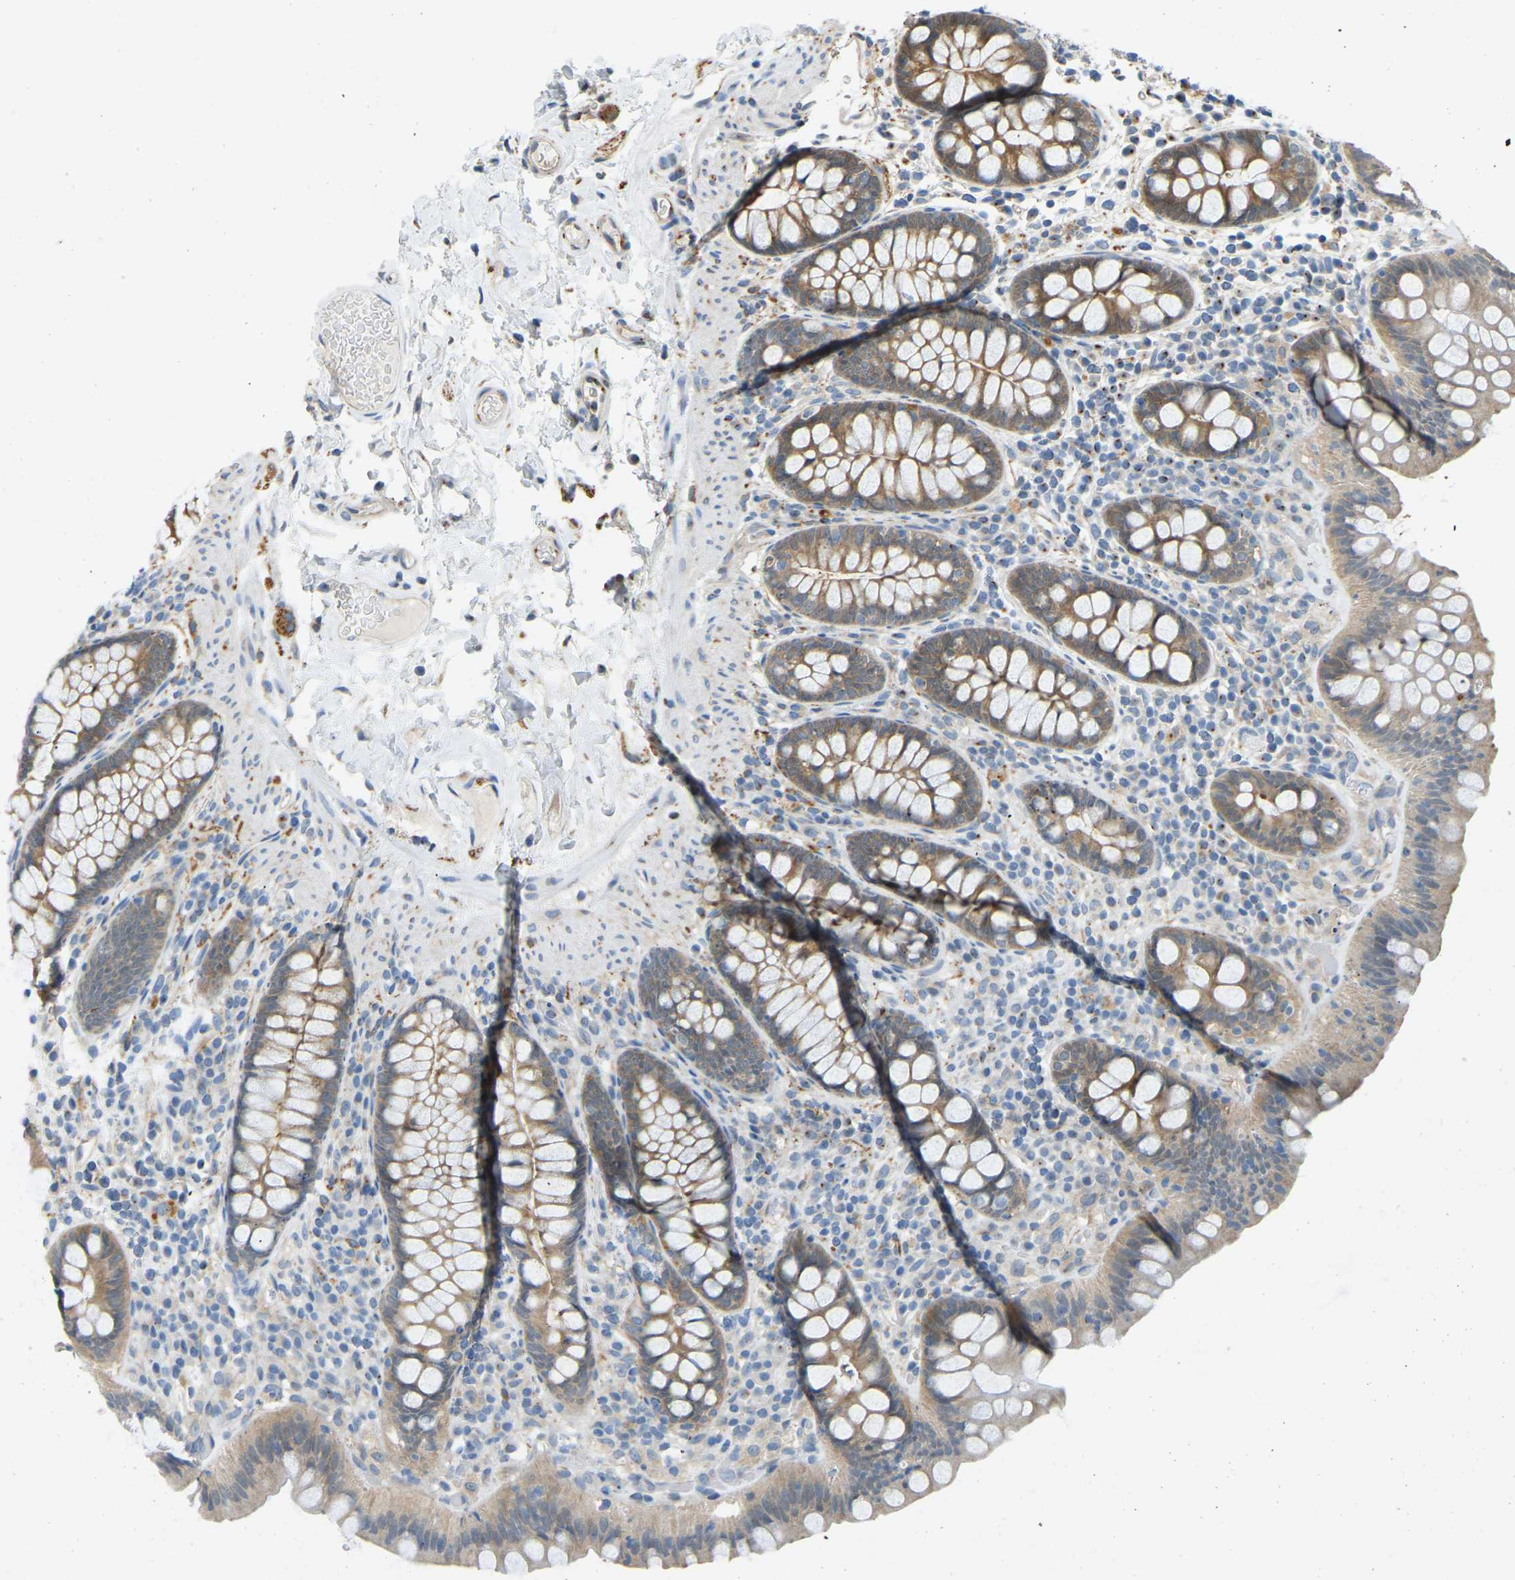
{"staining": {"intensity": "moderate", "quantity": ">75%", "location": "cytoplasmic/membranous"}, "tissue": "colon", "cell_type": "Endothelial cells", "image_type": "normal", "snomed": [{"axis": "morphology", "description": "Normal tissue, NOS"}, {"axis": "topography", "description": "Colon"}], "caption": "High-power microscopy captured an IHC image of unremarkable colon, revealing moderate cytoplasmic/membranous staining in approximately >75% of endothelial cells. (DAB (3,3'-diaminobenzidine) = brown stain, brightfield microscopy at high magnification).", "gene": "NME8", "patient": {"sex": "female", "age": 80}}